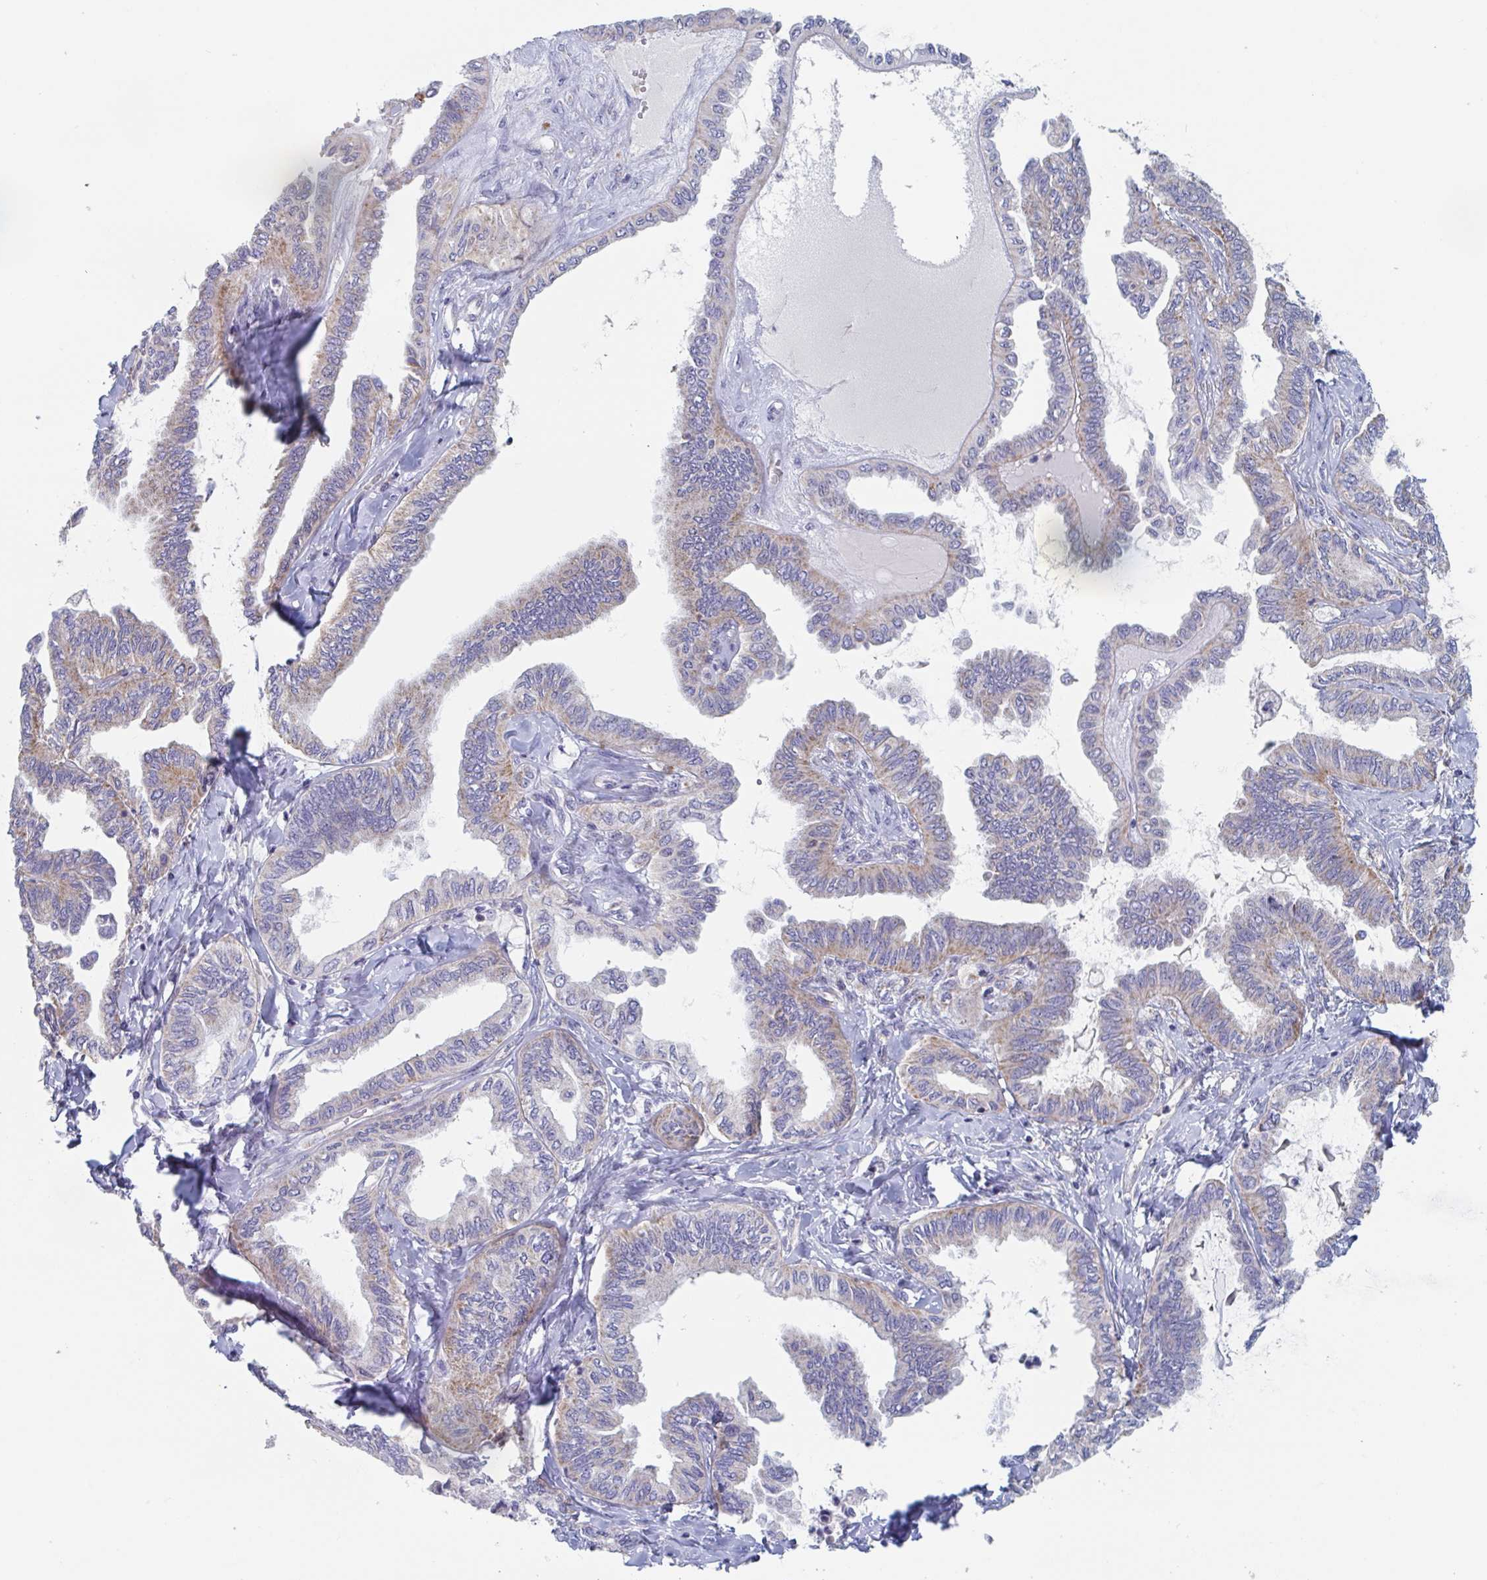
{"staining": {"intensity": "moderate", "quantity": "25%-75%", "location": "cytoplasmic/membranous"}, "tissue": "ovarian cancer", "cell_type": "Tumor cells", "image_type": "cancer", "snomed": [{"axis": "morphology", "description": "Carcinoma, endometroid"}, {"axis": "topography", "description": "Ovary"}], "caption": "The immunohistochemical stain highlights moderate cytoplasmic/membranous expression in tumor cells of ovarian endometroid carcinoma tissue.", "gene": "MRPL53", "patient": {"sex": "female", "age": 70}}